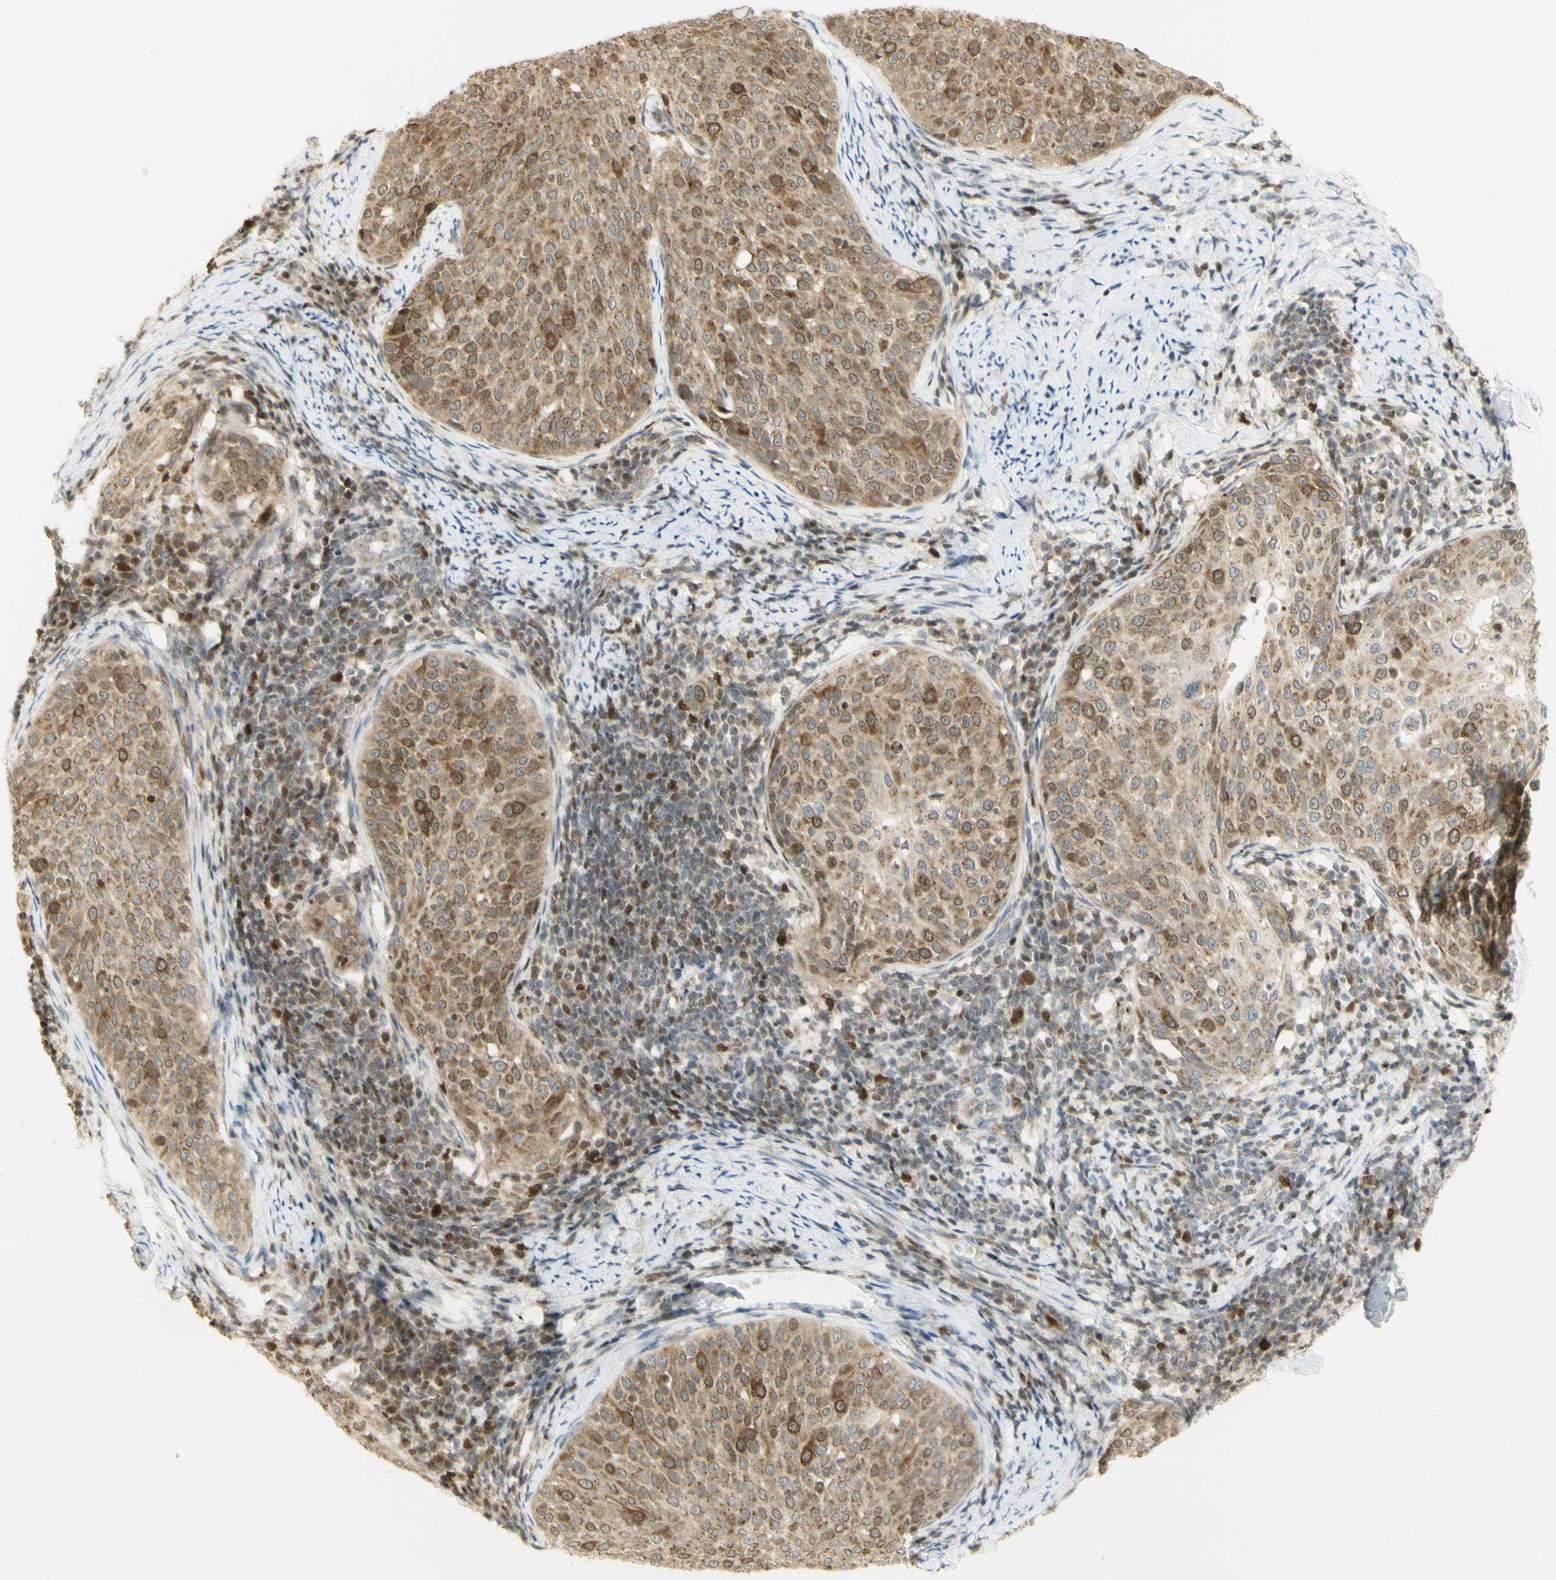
{"staining": {"intensity": "moderate", "quantity": ">75%", "location": "cytoplasmic/membranous,nuclear"}, "tissue": "cervical cancer", "cell_type": "Tumor cells", "image_type": "cancer", "snomed": [{"axis": "morphology", "description": "Squamous cell carcinoma, NOS"}, {"axis": "topography", "description": "Cervix"}], "caption": "Brown immunohistochemical staining in squamous cell carcinoma (cervical) exhibits moderate cytoplasmic/membranous and nuclear positivity in approximately >75% of tumor cells.", "gene": "KIF11", "patient": {"sex": "female", "age": 51}}